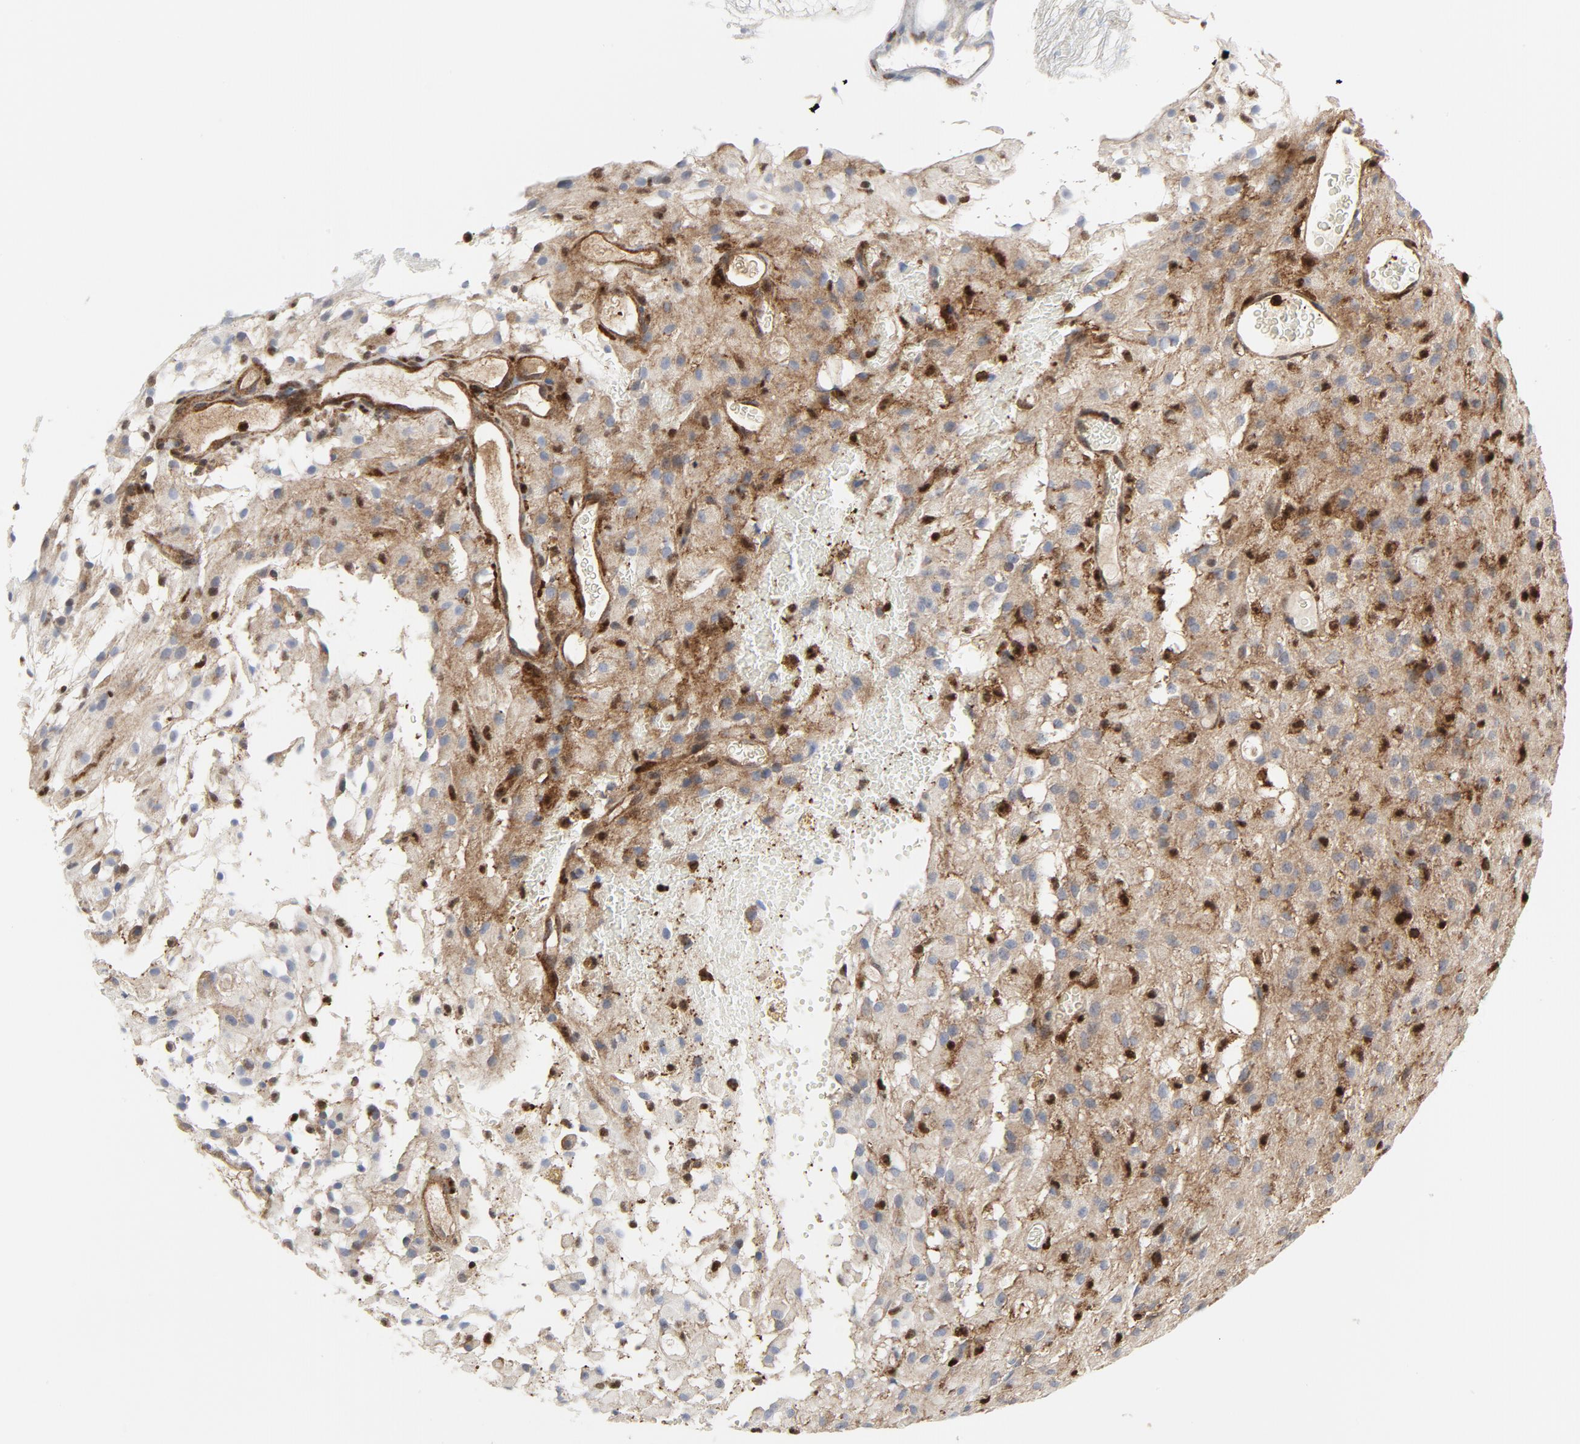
{"staining": {"intensity": "moderate", "quantity": ">75%", "location": "cytoplasmic/membranous"}, "tissue": "glioma", "cell_type": "Tumor cells", "image_type": "cancer", "snomed": [{"axis": "morphology", "description": "Glioma, malignant, High grade"}, {"axis": "topography", "description": "Brain"}], "caption": "Glioma was stained to show a protein in brown. There is medium levels of moderate cytoplasmic/membranous positivity in about >75% of tumor cells.", "gene": "YES1", "patient": {"sex": "female", "age": 59}}